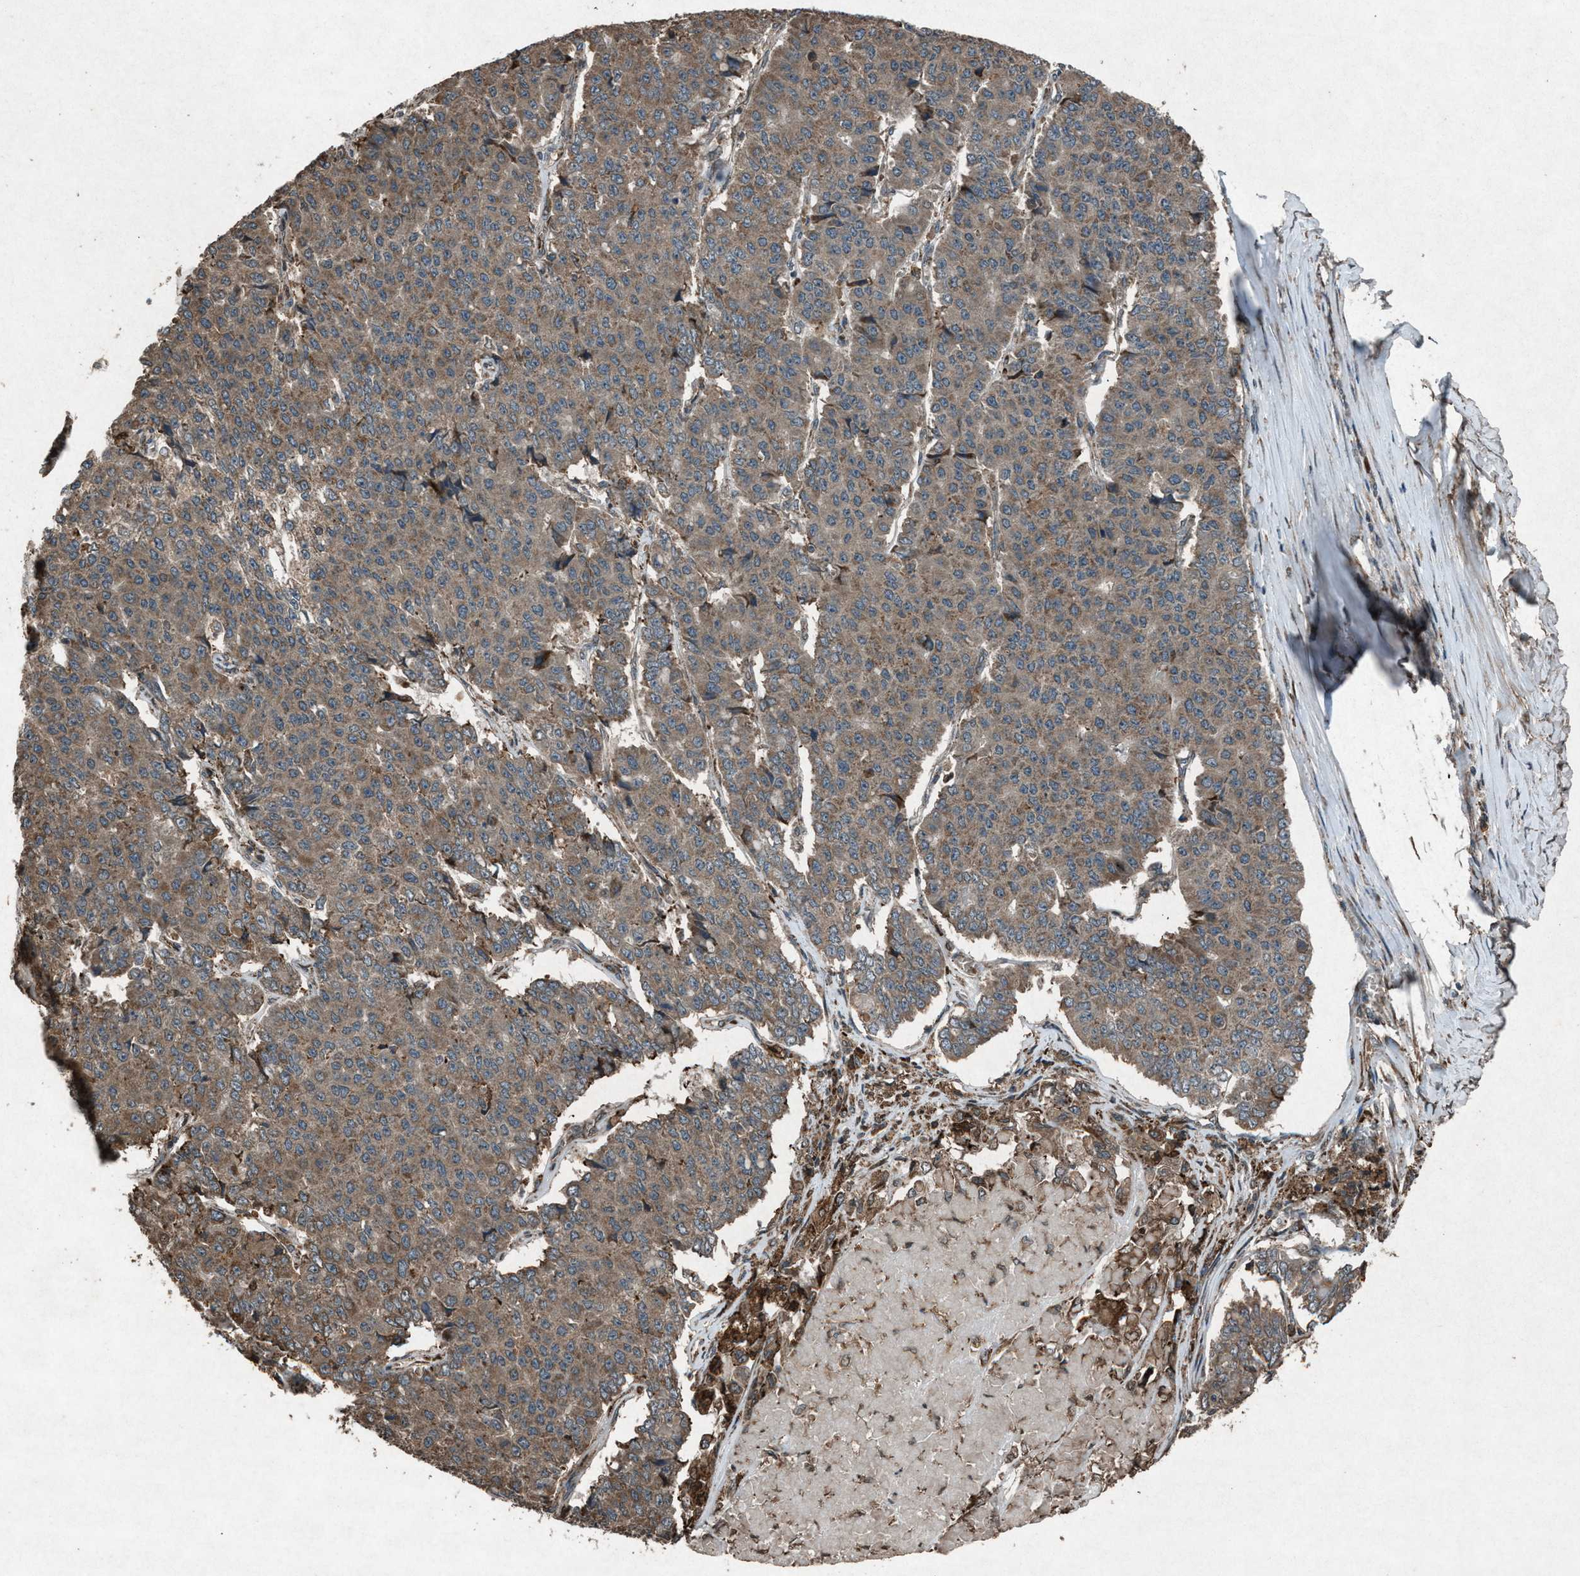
{"staining": {"intensity": "moderate", "quantity": ">75%", "location": "cytoplasmic/membranous"}, "tissue": "pancreatic cancer", "cell_type": "Tumor cells", "image_type": "cancer", "snomed": [{"axis": "morphology", "description": "Adenocarcinoma, NOS"}, {"axis": "topography", "description": "Pancreas"}], "caption": "Approximately >75% of tumor cells in pancreatic cancer (adenocarcinoma) display moderate cytoplasmic/membranous protein expression as visualized by brown immunohistochemical staining.", "gene": "CALR", "patient": {"sex": "male", "age": 50}}